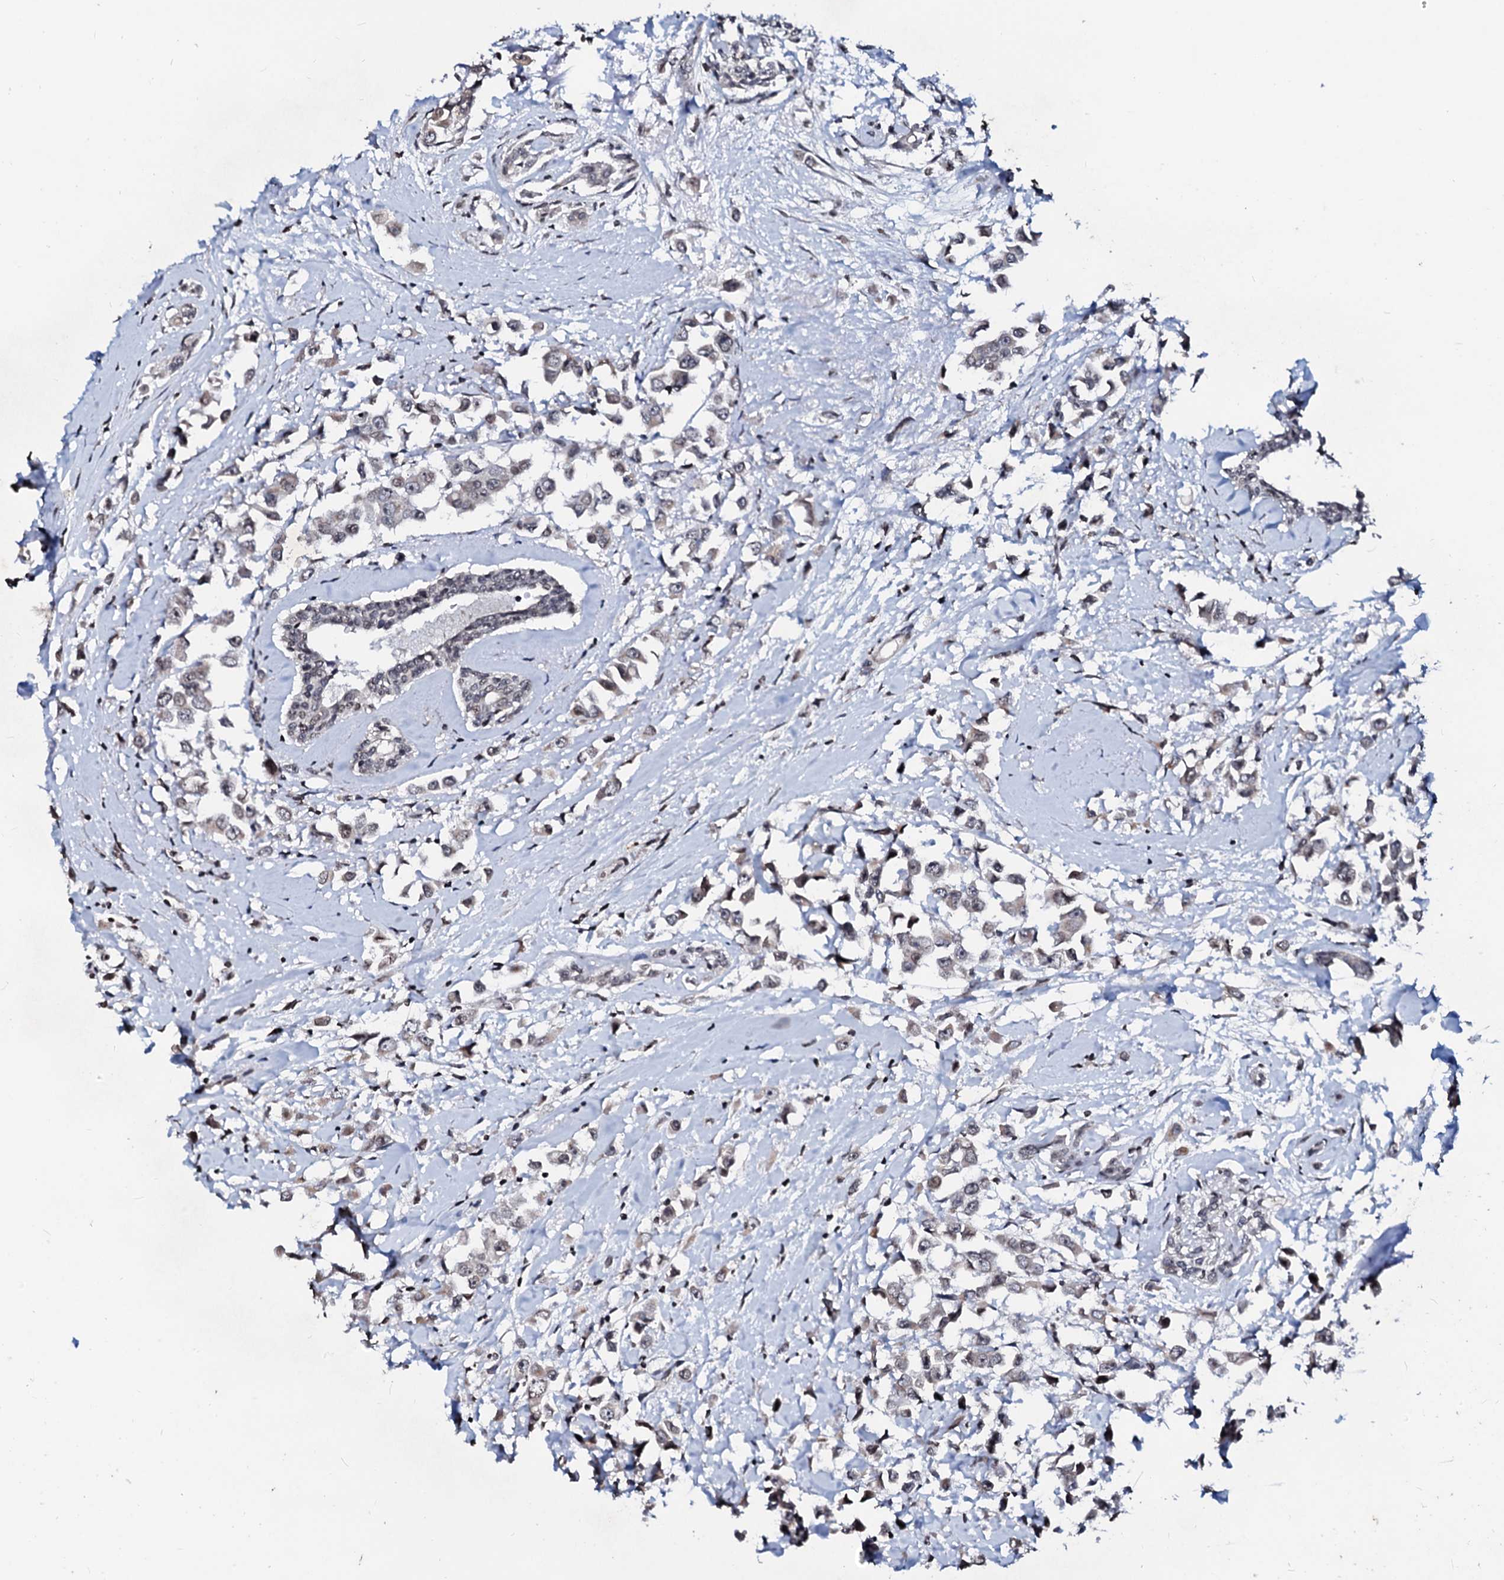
{"staining": {"intensity": "weak", "quantity": "<25%", "location": "cytoplasmic/membranous,nuclear"}, "tissue": "breast cancer", "cell_type": "Tumor cells", "image_type": "cancer", "snomed": [{"axis": "morphology", "description": "Duct carcinoma"}, {"axis": "topography", "description": "Breast"}], "caption": "This is an immunohistochemistry photomicrograph of human breast cancer (invasive ductal carcinoma). There is no expression in tumor cells.", "gene": "LSM11", "patient": {"sex": "female", "age": 87}}